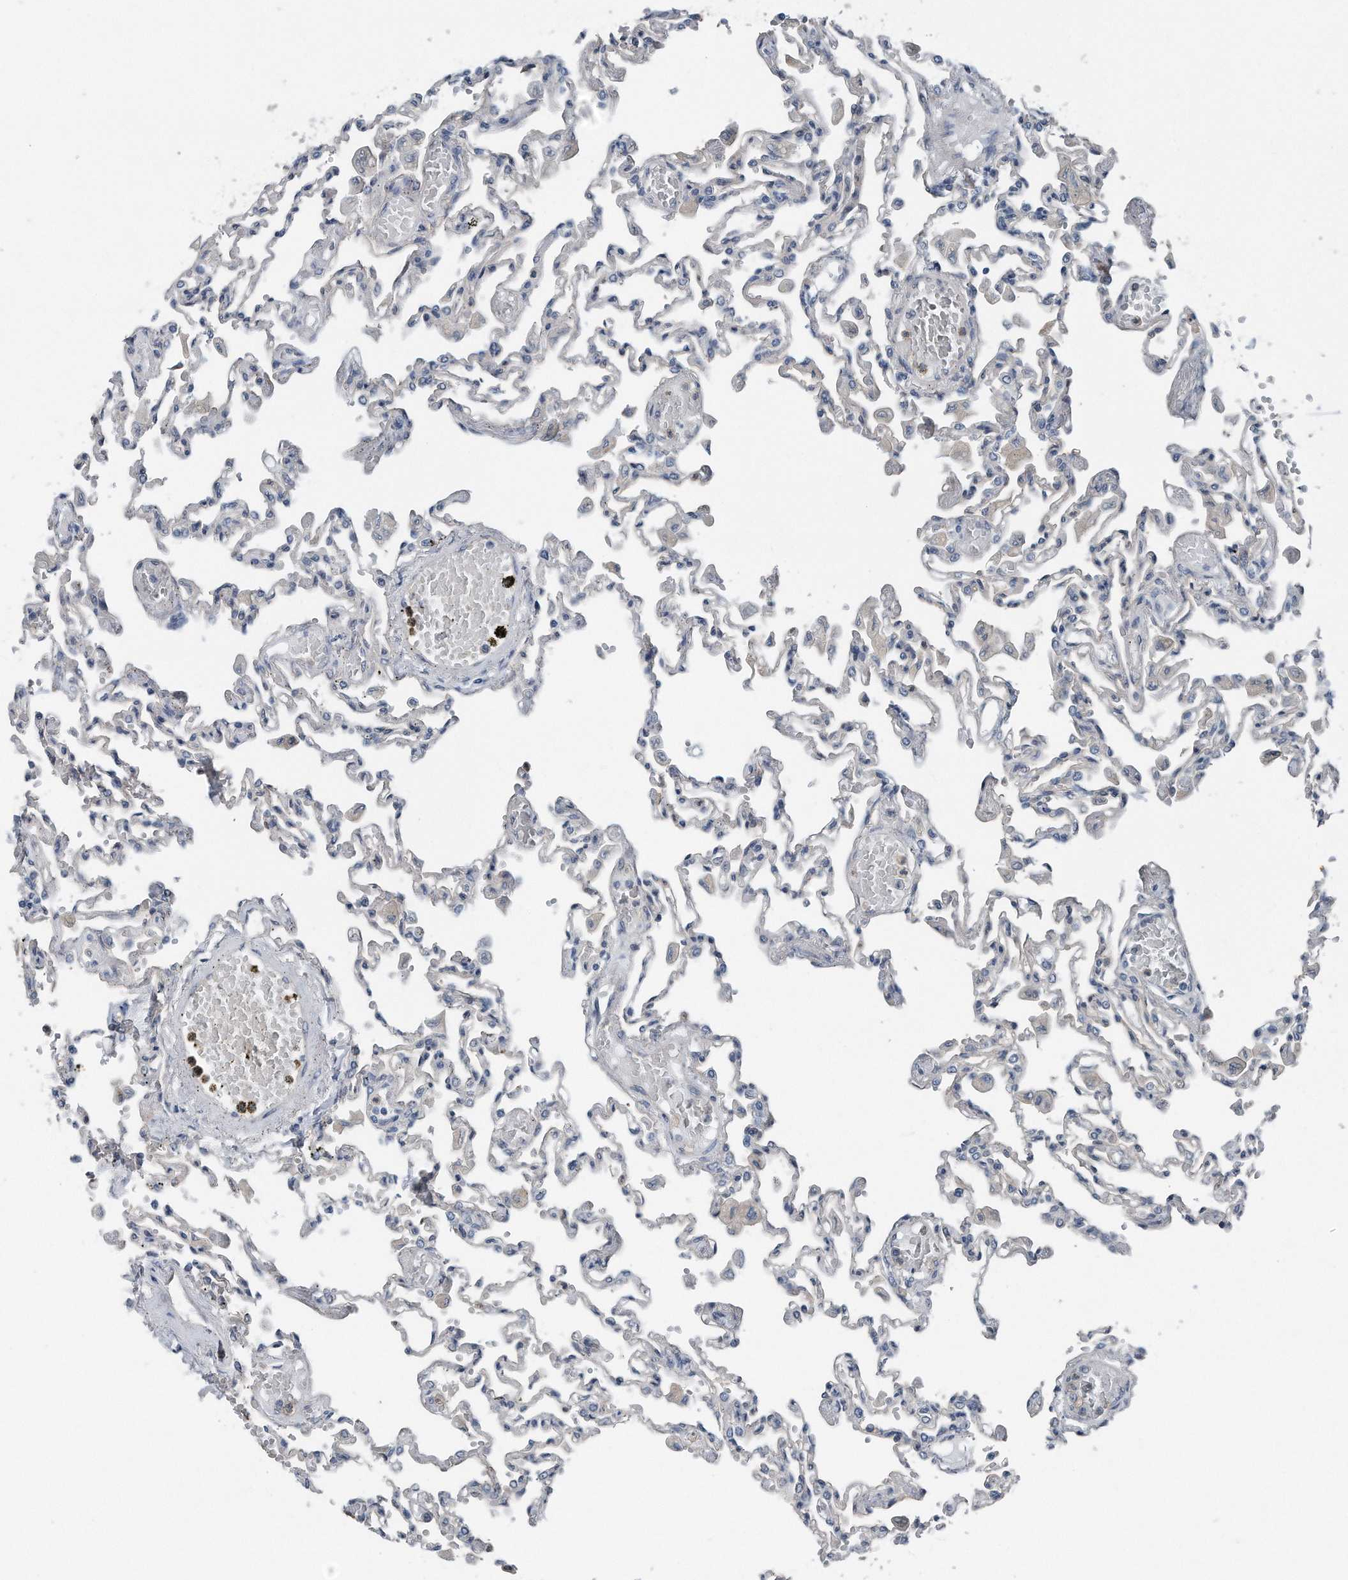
{"staining": {"intensity": "negative", "quantity": "none", "location": "none"}, "tissue": "lung", "cell_type": "Alveolar cells", "image_type": "normal", "snomed": [{"axis": "morphology", "description": "Normal tissue, NOS"}, {"axis": "topography", "description": "Bronchus"}, {"axis": "topography", "description": "Lung"}], "caption": "Micrograph shows no significant protein positivity in alveolar cells of unremarkable lung.", "gene": "YRDC", "patient": {"sex": "female", "age": 49}}